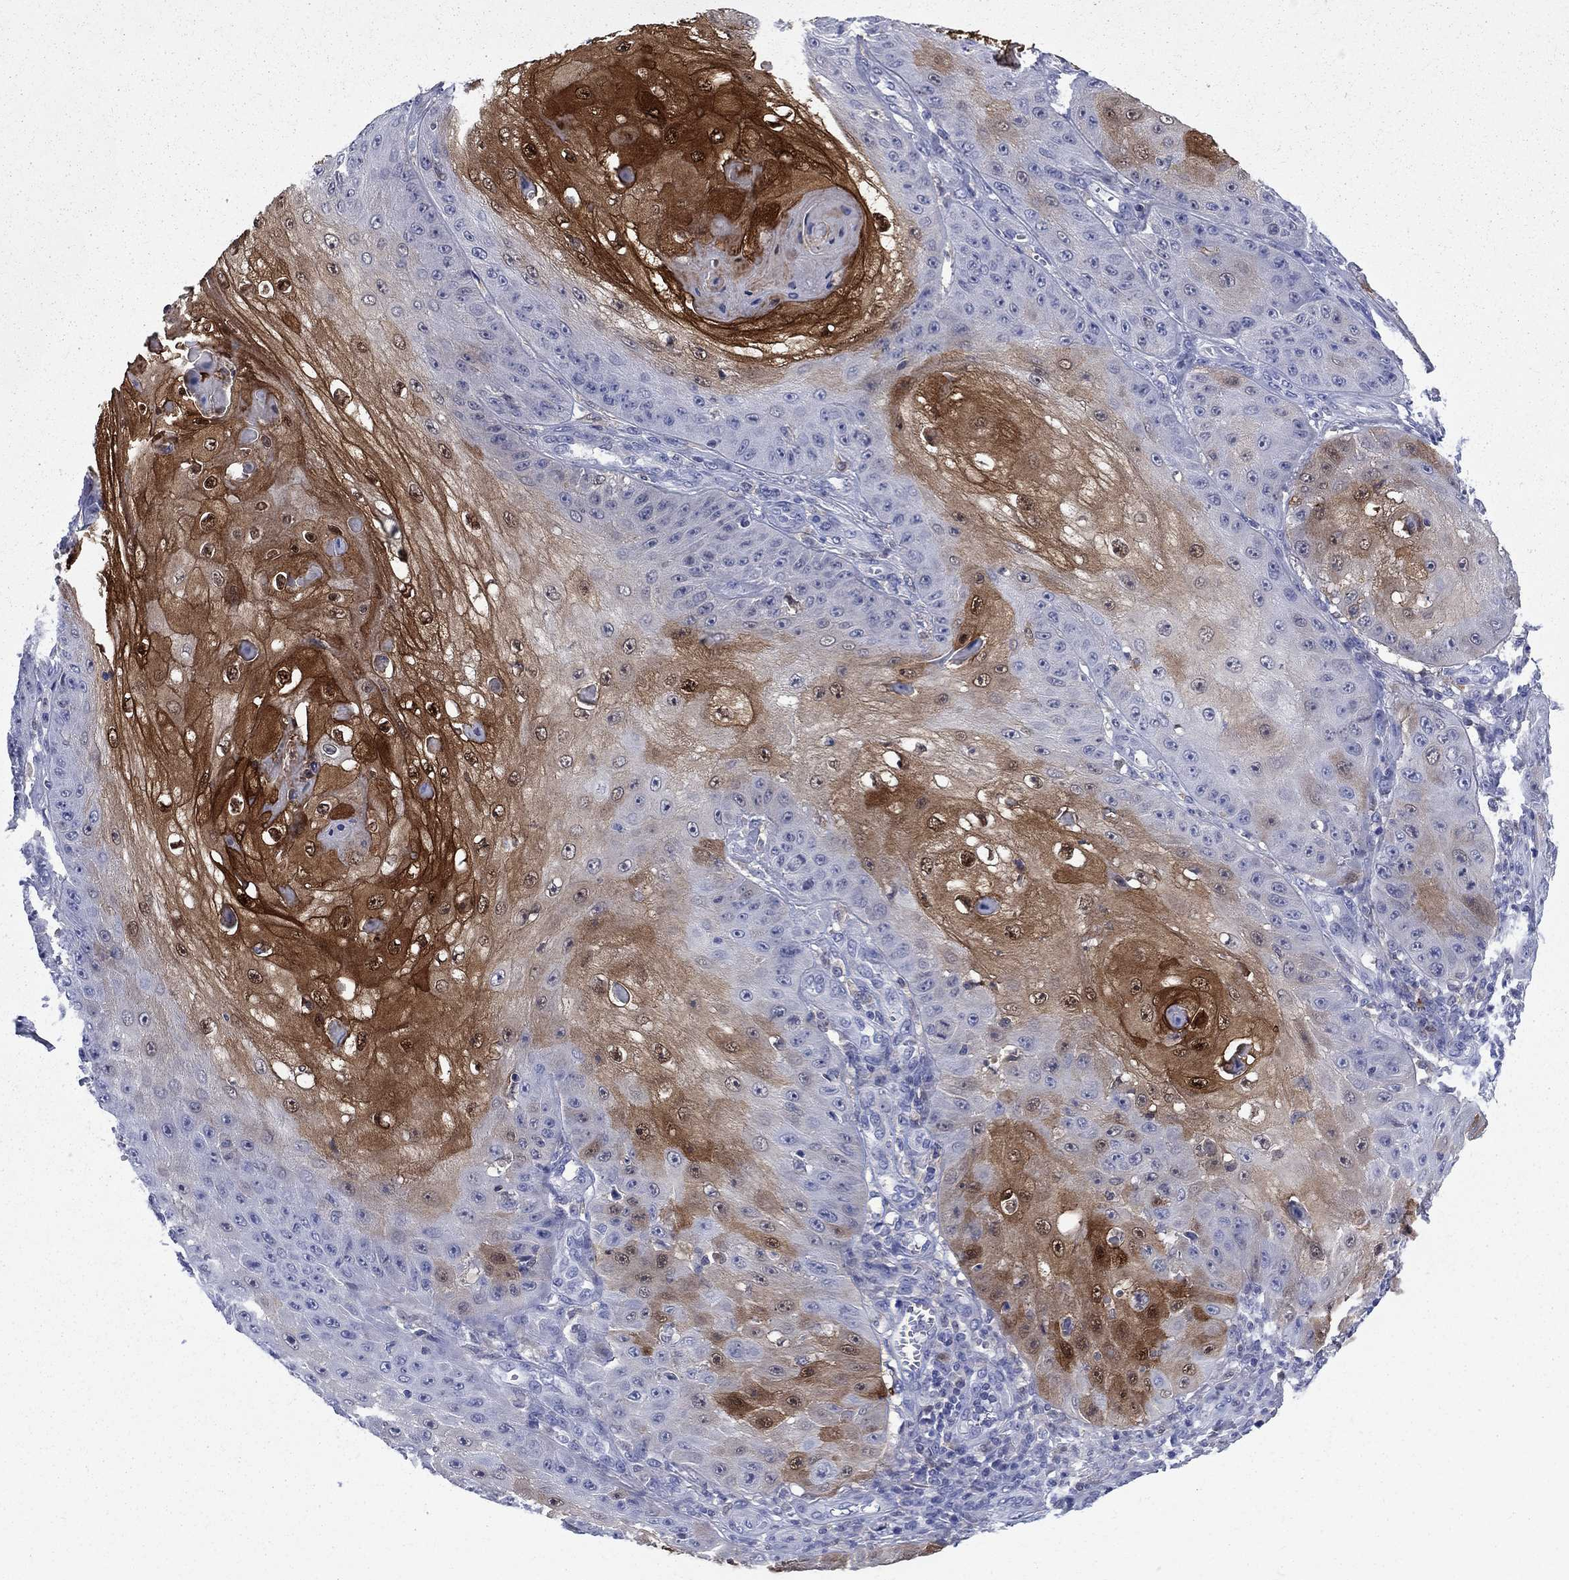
{"staining": {"intensity": "strong", "quantity": "25%-75%", "location": "cytoplasmic/membranous,nuclear"}, "tissue": "skin cancer", "cell_type": "Tumor cells", "image_type": "cancer", "snomed": [{"axis": "morphology", "description": "Squamous cell carcinoma, NOS"}, {"axis": "topography", "description": "Skin"}], "caption": "This micrograph demonstrates skin cancer stained with IHC to label a protein in brown. The cytoplasmic/membranous and nuclear of tumor cells show strong positivity for the protein. Nuclei are counter-stained blue.", "gene": "SERPINB2", "patient": {"sex": "male", "age": 70}}